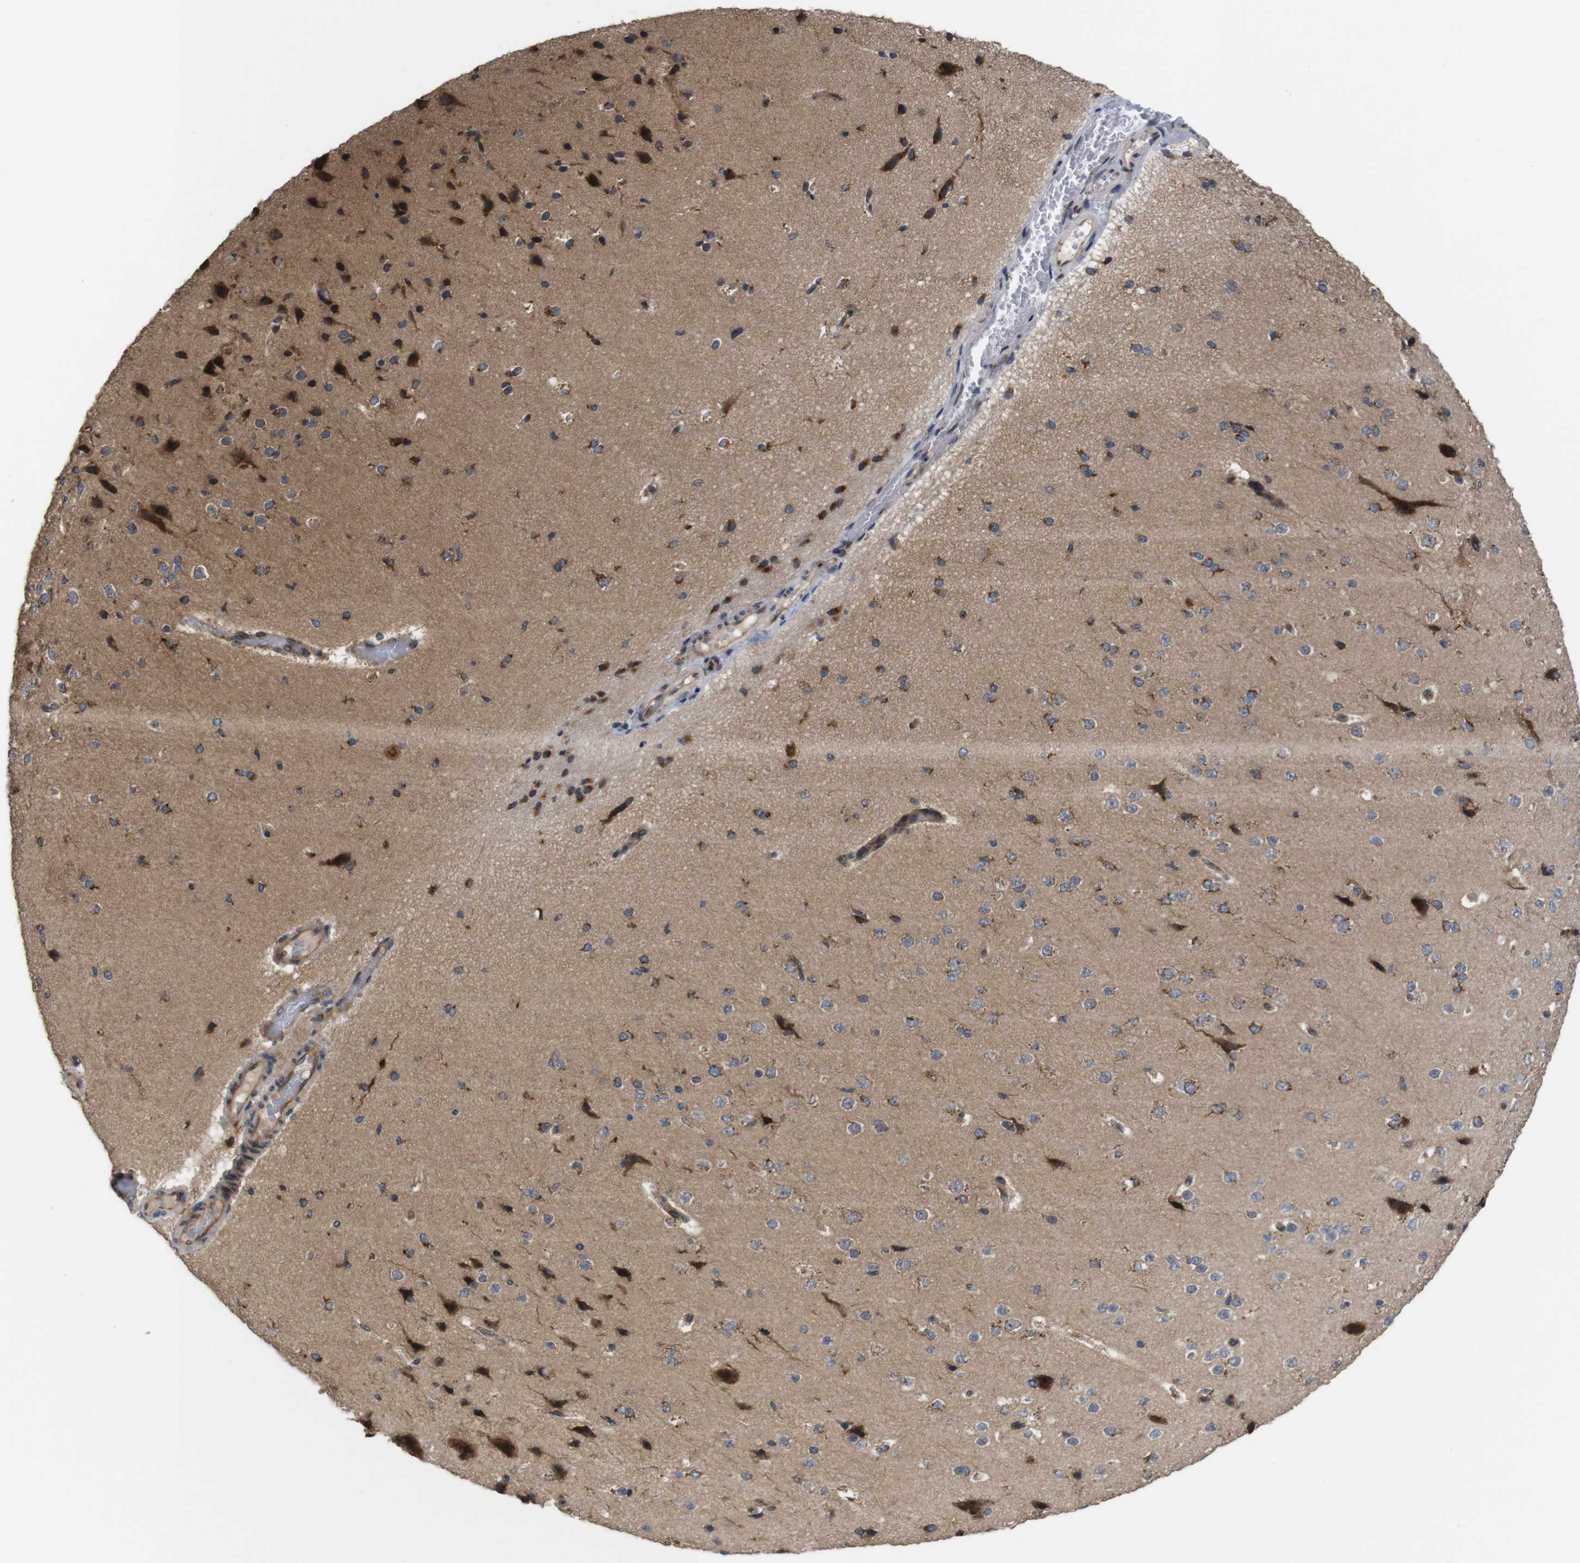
{"staining": {"intensity": "weak", "quantity": ">75%", "location": "cytoplasmic/membranous"}, "tissue": "cerebral cortex", "cell_type": "Endothelial cells", "image_type": "normal", "snomed": [{"axis": "morphology", "description": "Normal tissue, NOS"}, {"axis": "morphology", "description": "Developmental malformation"}, {"axis": "topography", "description": "Cerebral cortex"}], "caption": "Immunohistochemistry (DAB (3,3'-diaminobenzidine)) staining of unremarkable cerebral cortex shows weak cytoplasmic/membranous protein positivity in about >75% of endothelial cells.", "gene": "EFCAB14", "patient": {"sex": "female", "age": 30}}